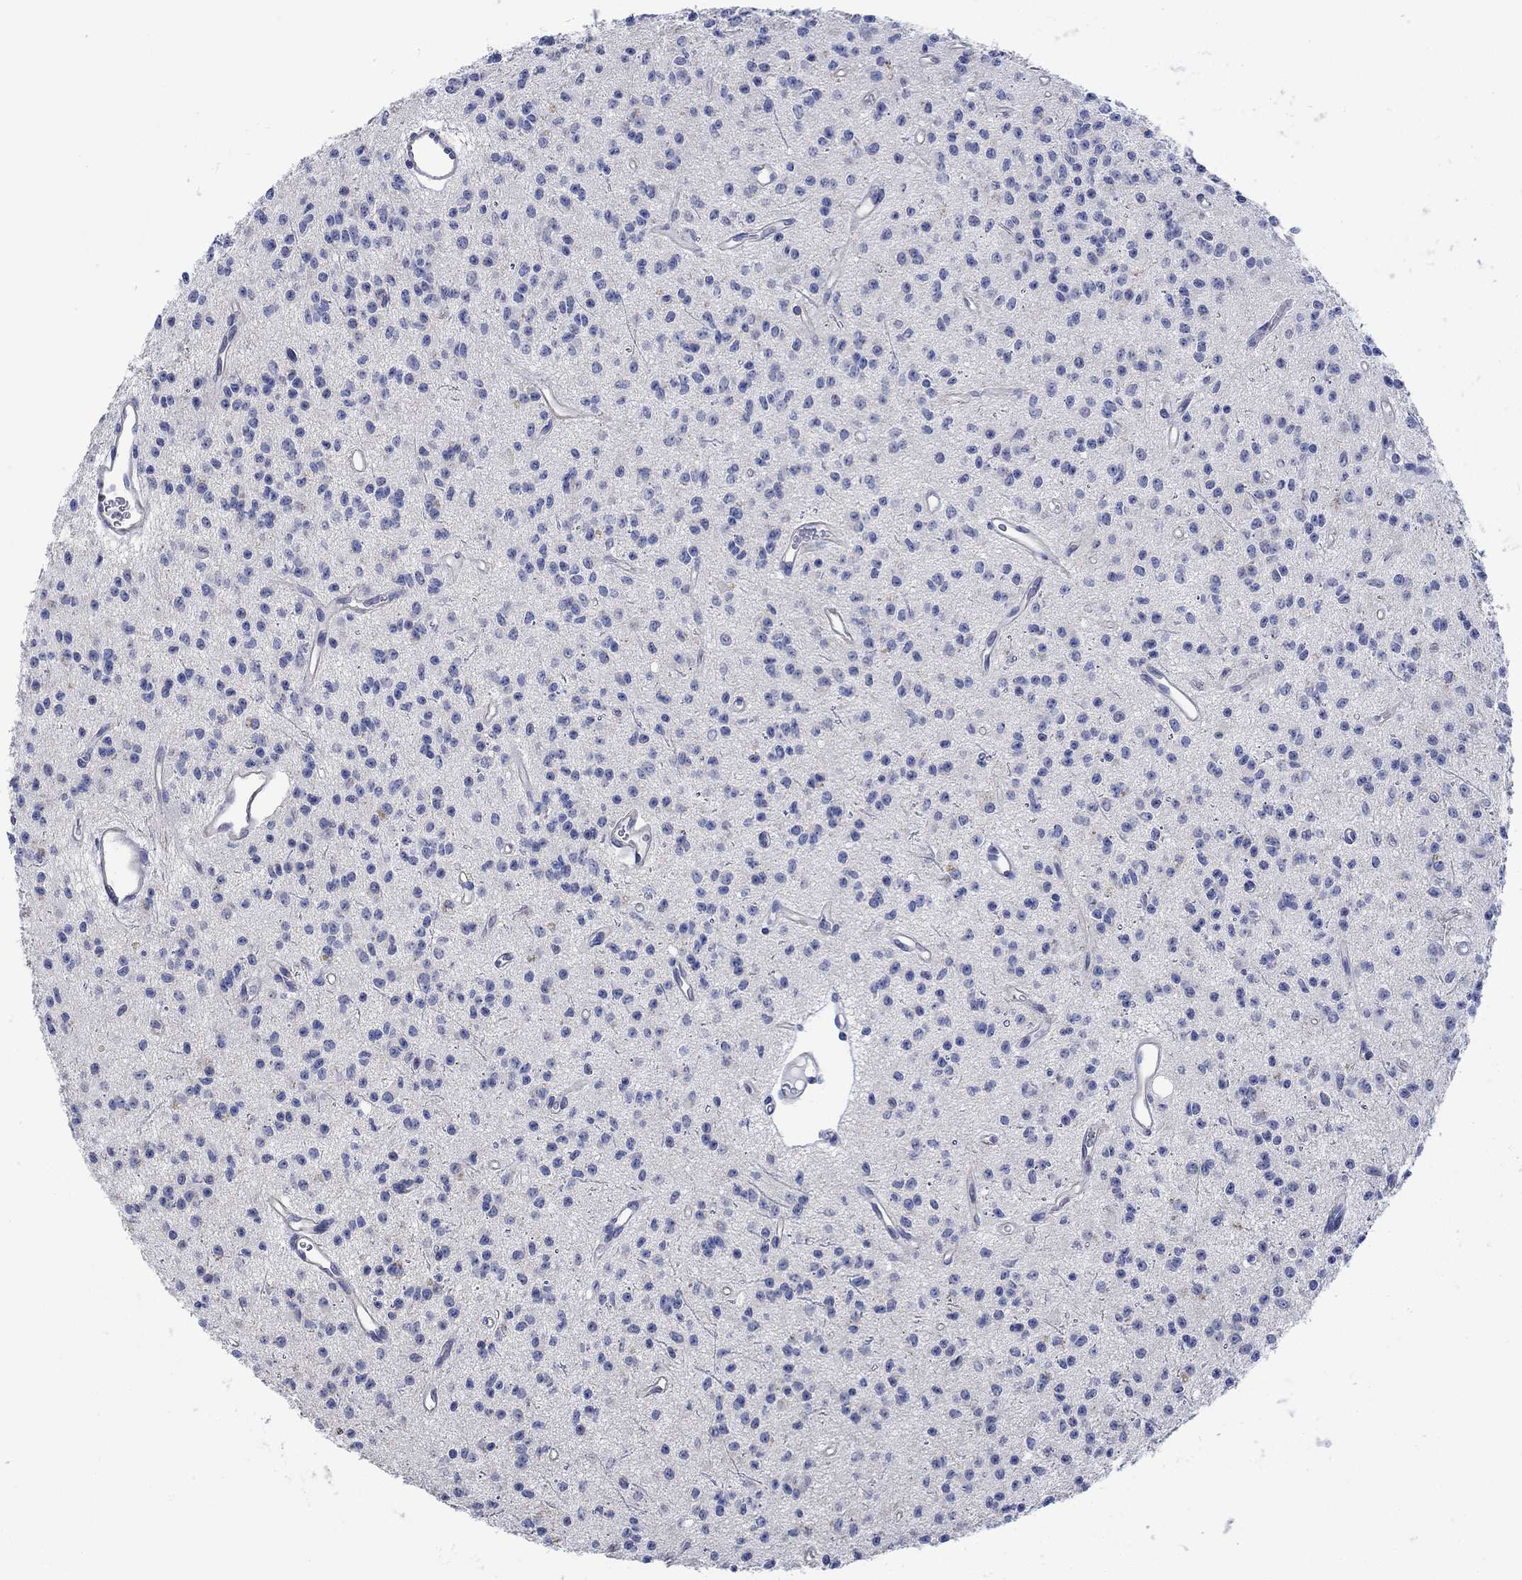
{"staining": {"intensity": "negative", "quantity": "none", "location": "none"}, "tissue": "glioma", "cell_type": "Tumor cells", "image_type": "cancer", "snomed": [{"axis": "morphology", "description": "Glioma, malignant, Low grade"}, {"axis": "topography", "description": "Brain"}], "caption": "IHC micrograph of neoplastic tissue: glioma stained with DAB (3,3'-diaminobenzidine) demonstrates no significant protein positivity in tumor cells.", "gene": "AGRP", "patient": {"sex": "female", "age": 45}}